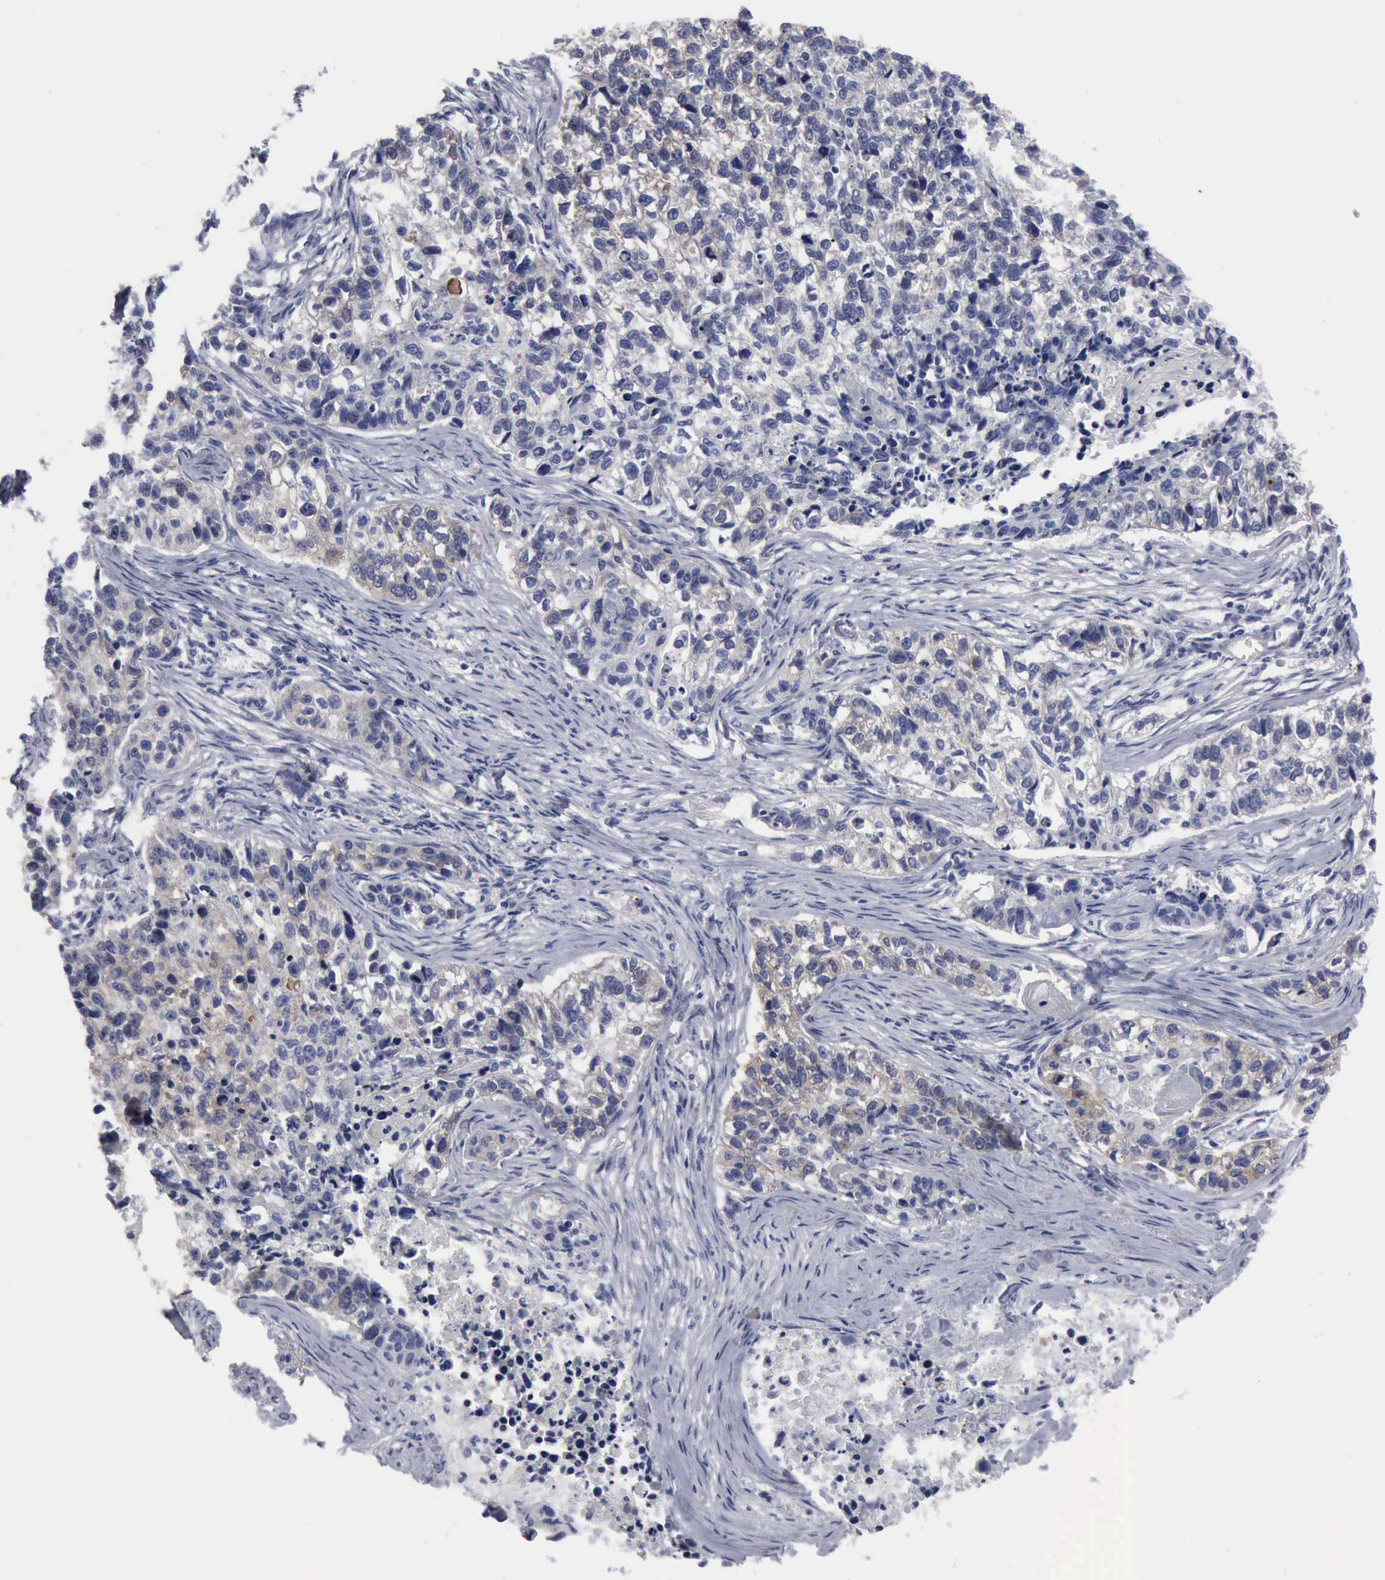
{"staining": {"intensity": "moderate", "quantity": "<25%", "location": "cytoplasmic/membranous"}, "tissue": "lung cancer", "cell_type": "Tumor cells", "image_type": "cancer", "snomed": [{"axis": "morphology", "description": "Squamous cell carcinoma, NOS"}, {"axis": "topography", "description": "Lymph node"}, {"axis": "topography", "description": "Lung"}], "caption": "Lung cancer tissue displays moderate cytoplasmic/membranous expression in about <25% of tumor cells, visualized by immunohistochemistry.", "gene": "TXLNG", "patient": {"sex": "male", "age": 74}}